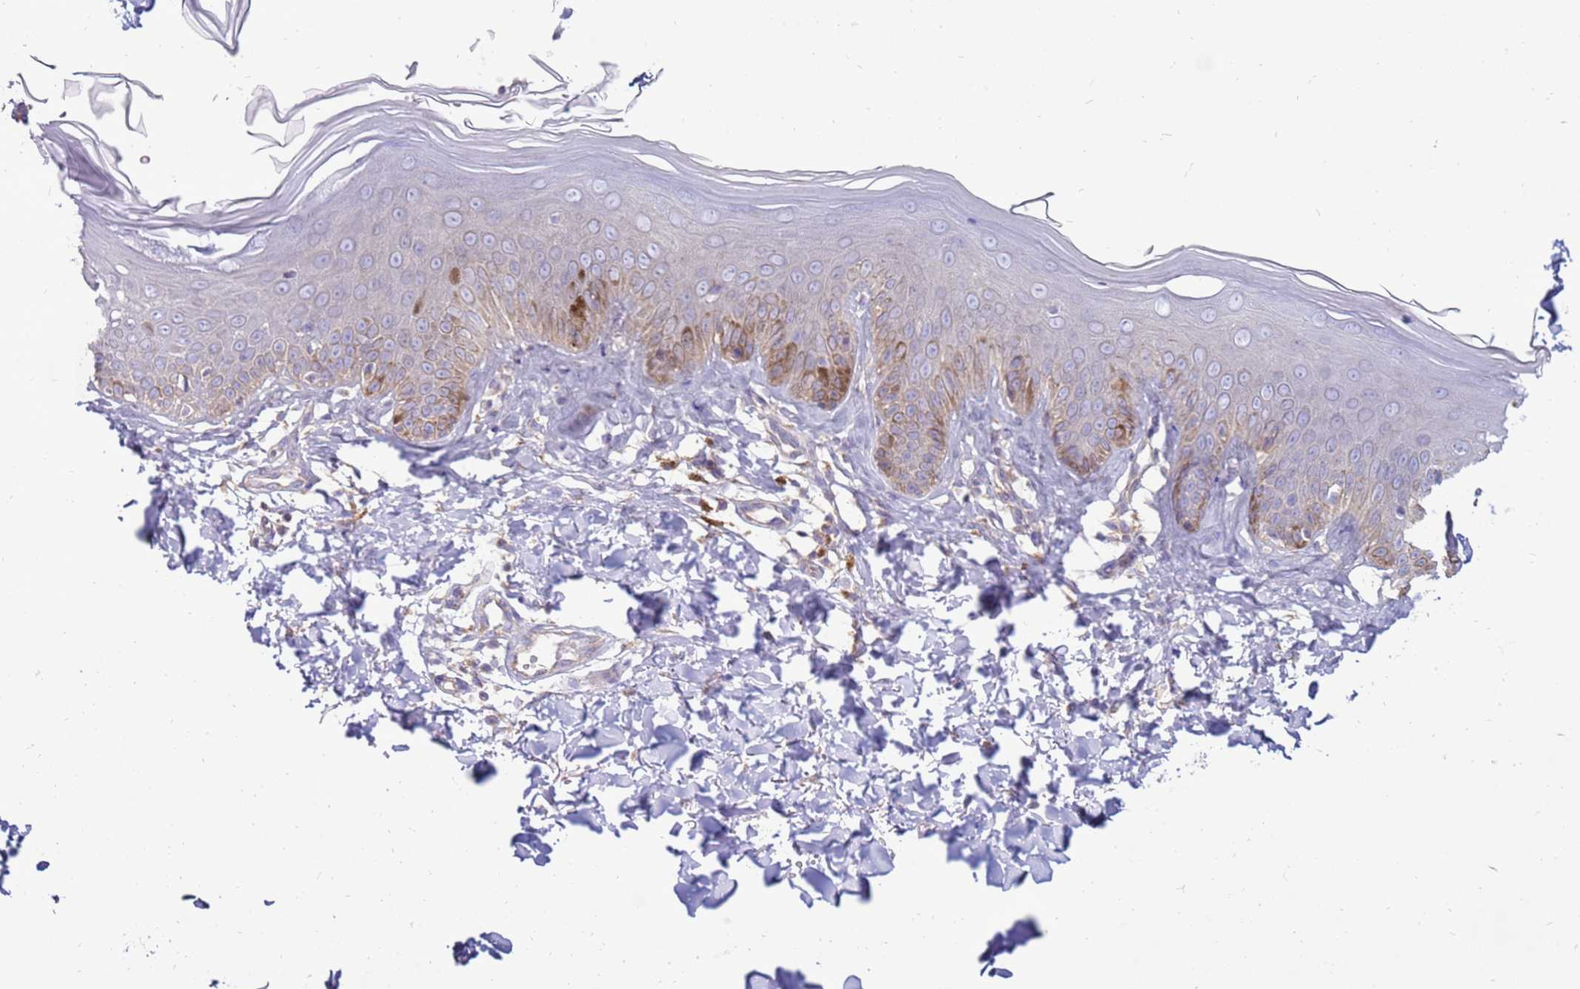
{"staining": {"intensity": "negative", "quantity": "none", "location": "none"}, "tissue": "skin", "cell_type": "Fibroblasts", "image_type": "normal", "snomed": [{"axis": "morphology", "description": "Normal tissue, NOS"}, {"axis": "topography", "description": "Skin"}], "caption": "Immunohistochemistry (IHC) of normal skin reveals no expression in fibroblasts. The staining is performed using DAB brown chromogen with nuclei counter-stained in using hematoxylin.", "gene": "TRAPPC4", "patient": {"sex": "male", "age": 52}}